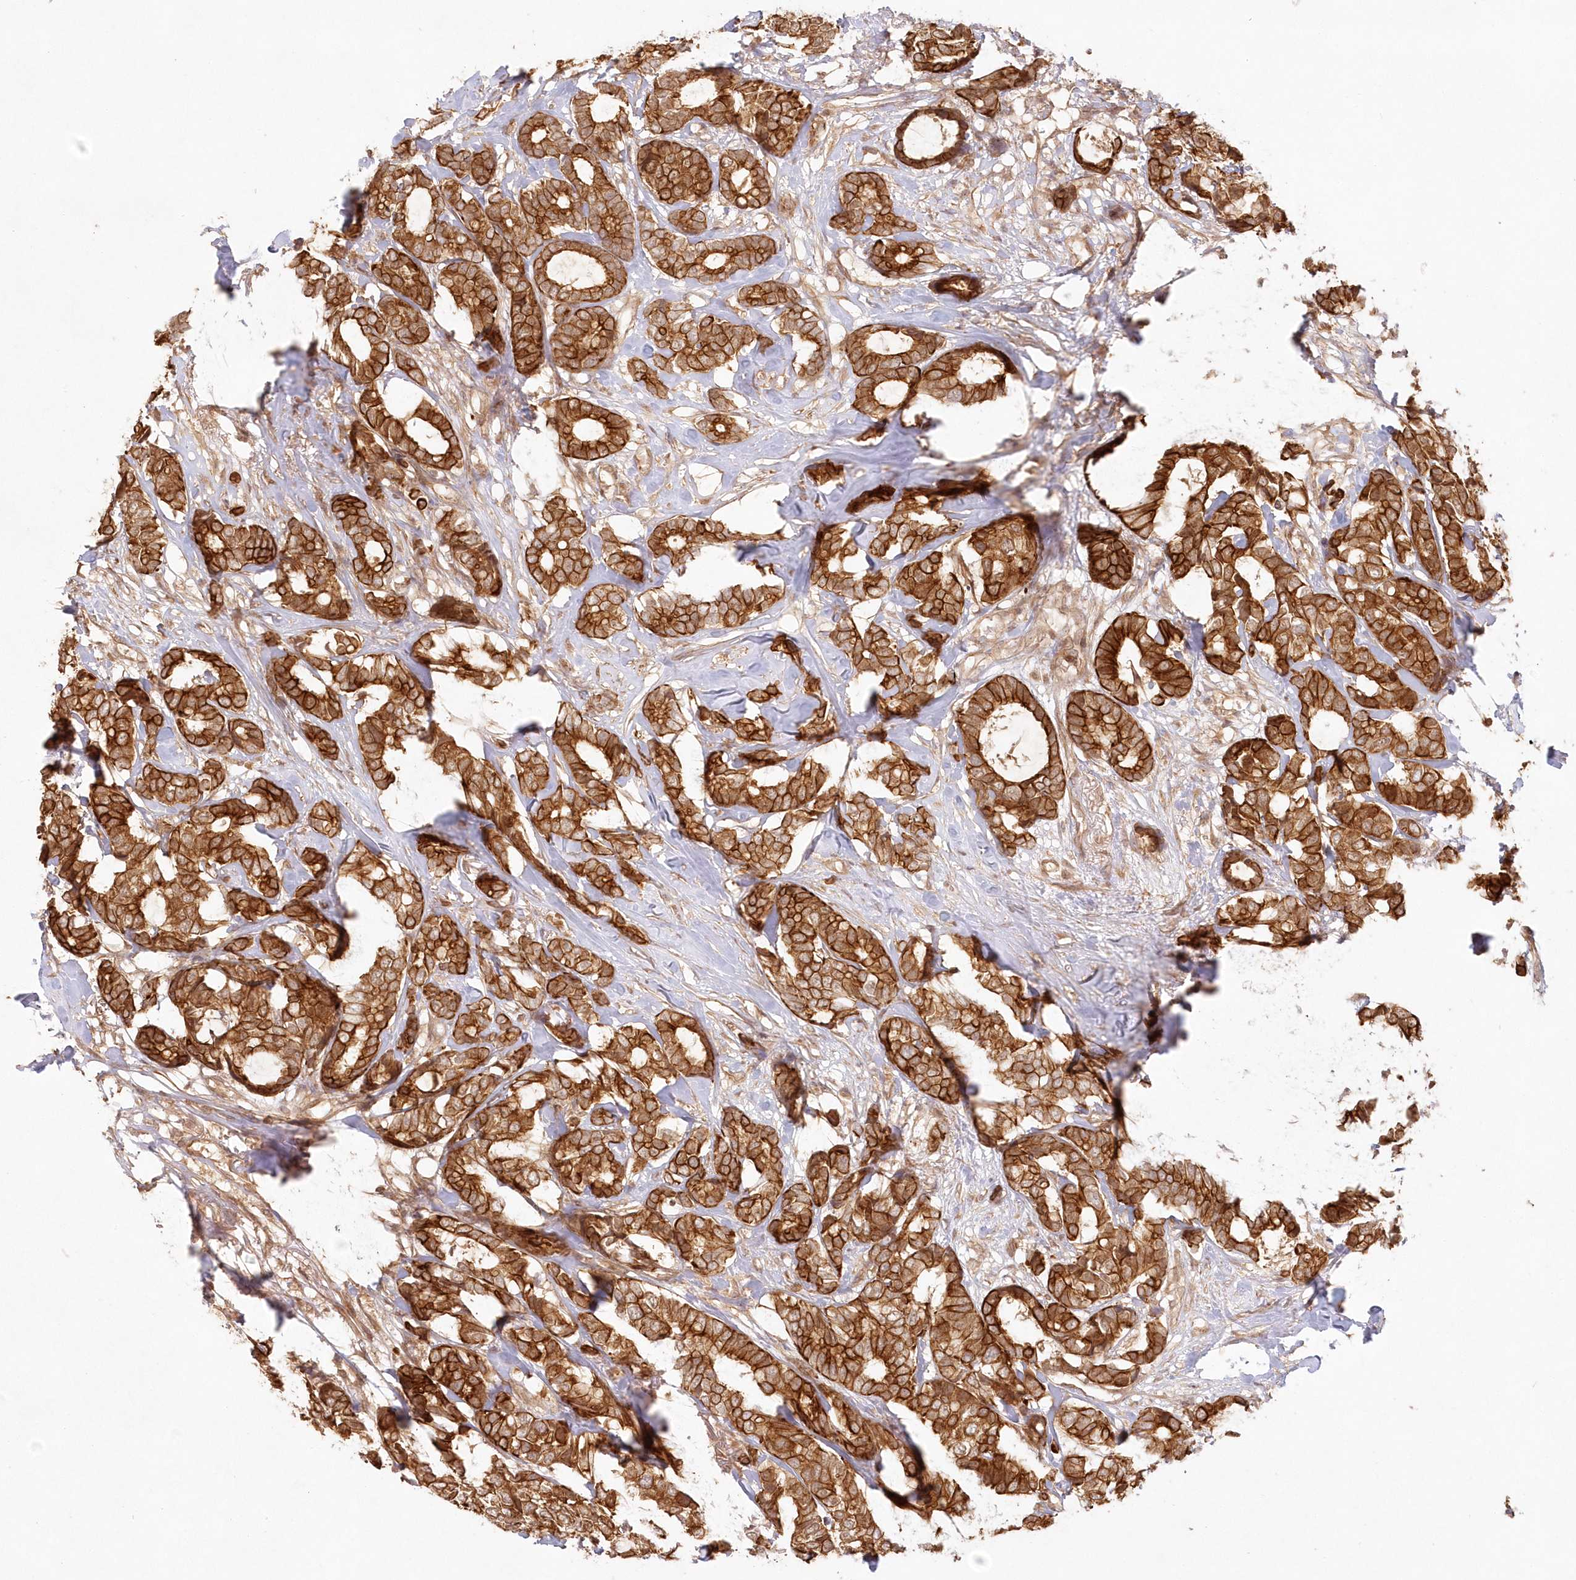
{"staining": {"intensity": "strong", "quantity": ">75%", "location": "cytoplasmic/membranous"}, "tissue": "breast cancer", "cell_type": "Tumor cells", "image_type": "cancer", "snomed": [{"axis": "morphology", "description": "Duct carcinoma"}, {"axis": "topography", "description": "Breast"}], "caption": "Brown immunohistochemical staining in breast cancer (invasive ductal carcinoma) reveals strong cytoplasmic/membranous expression in about >75% of tumor cells.", "gene": "KIAA0232", "patient": {"sex": "female", "age": 87}}